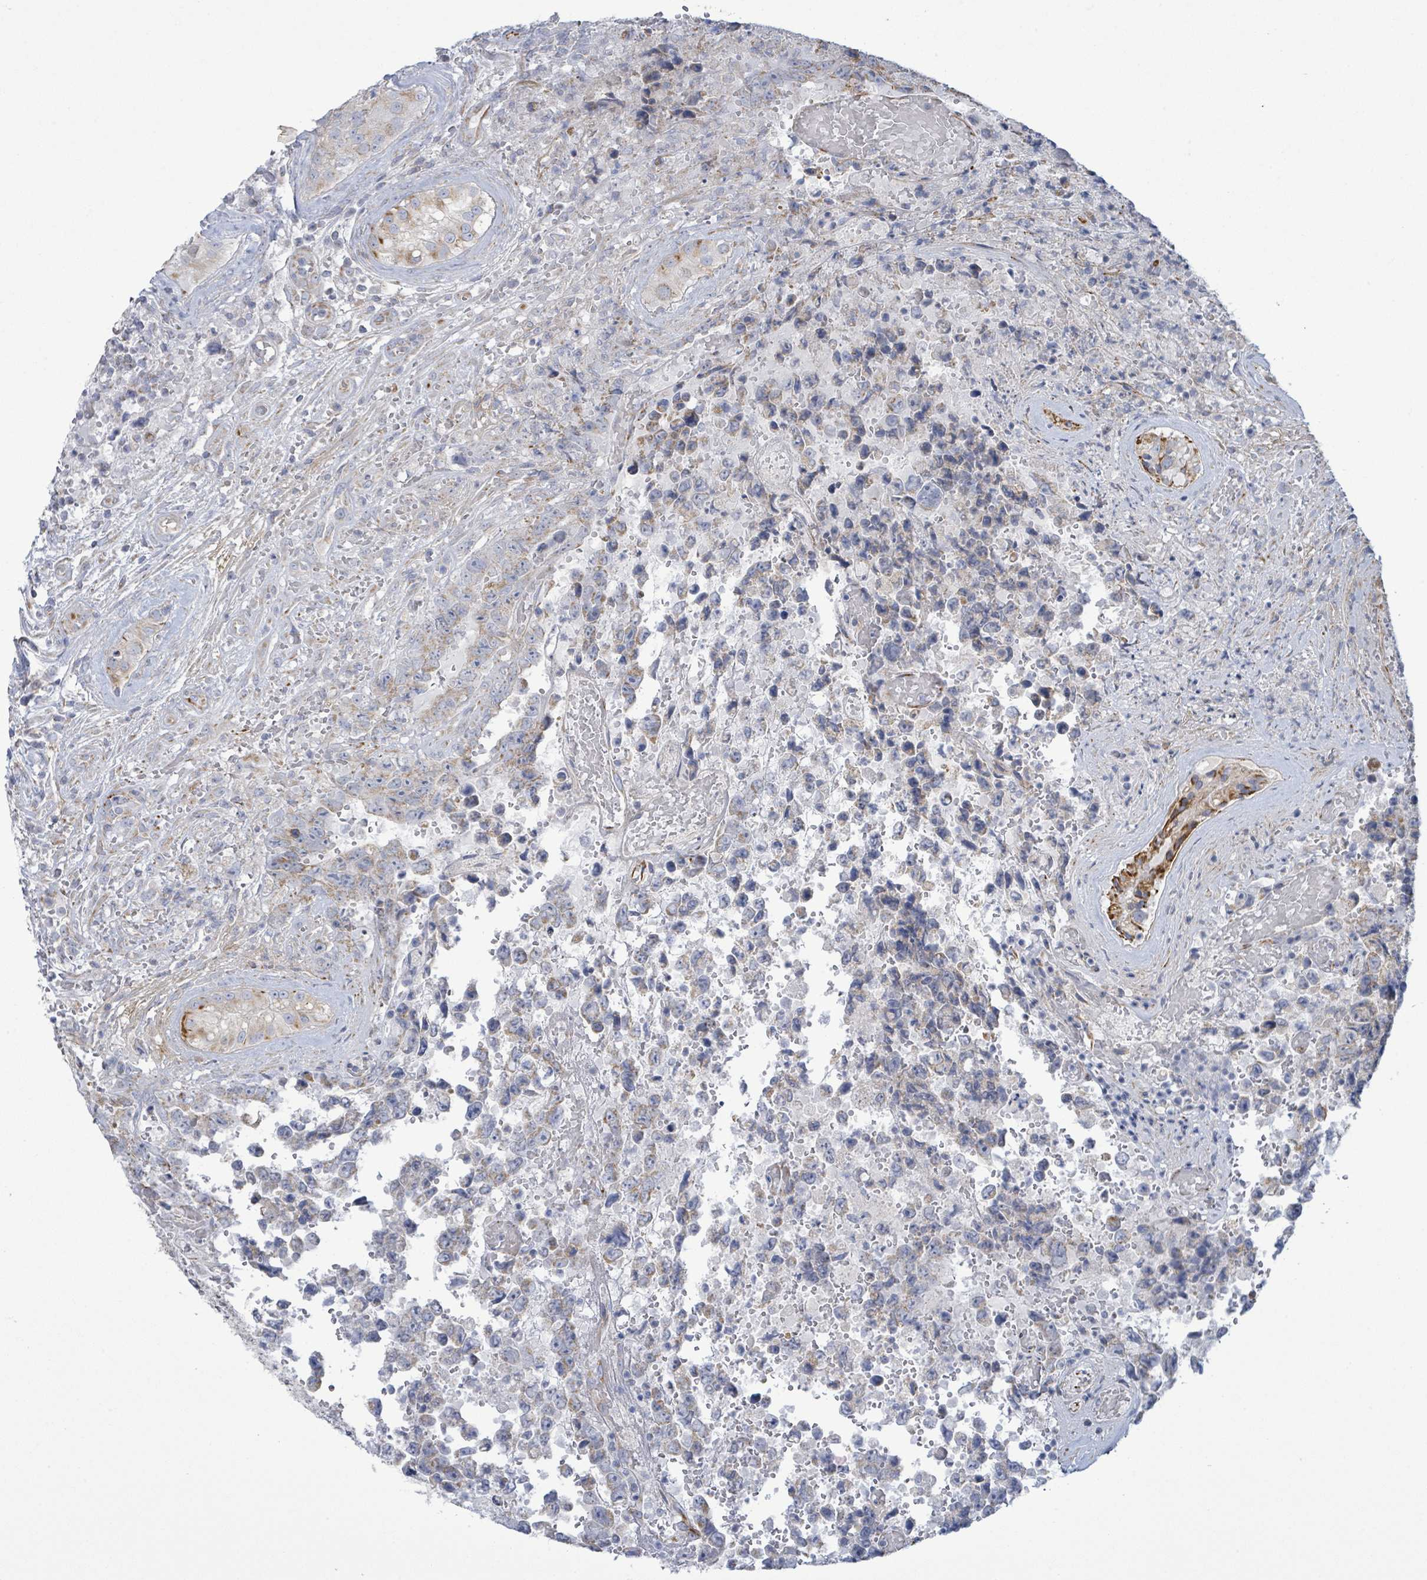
{"staining": {"intensity": "weak", "quantity": "<25%", "location": "cytoplasmic/membranous"}, "tissue": "testis cancer", "cell_type": "Tumor cells", "image_type": "cancer", "snomed": [{"axis": "morphology", "description": "Normal tissue, NOS"}, {"axis": "morphology", "description": "Carcinoma, Embryonal, NOS"}, {"axis": "topography", "description": "Testis"}, {"axis": "topography", "description": "Epididymis"}], "caption": "This is an immunohistochemistry (IHC) image of human testis embryonal carcinoma. There is no positivity in tumor cells.", "gene": "ALG12", "patient": {"sex": "male", "age": 25}}